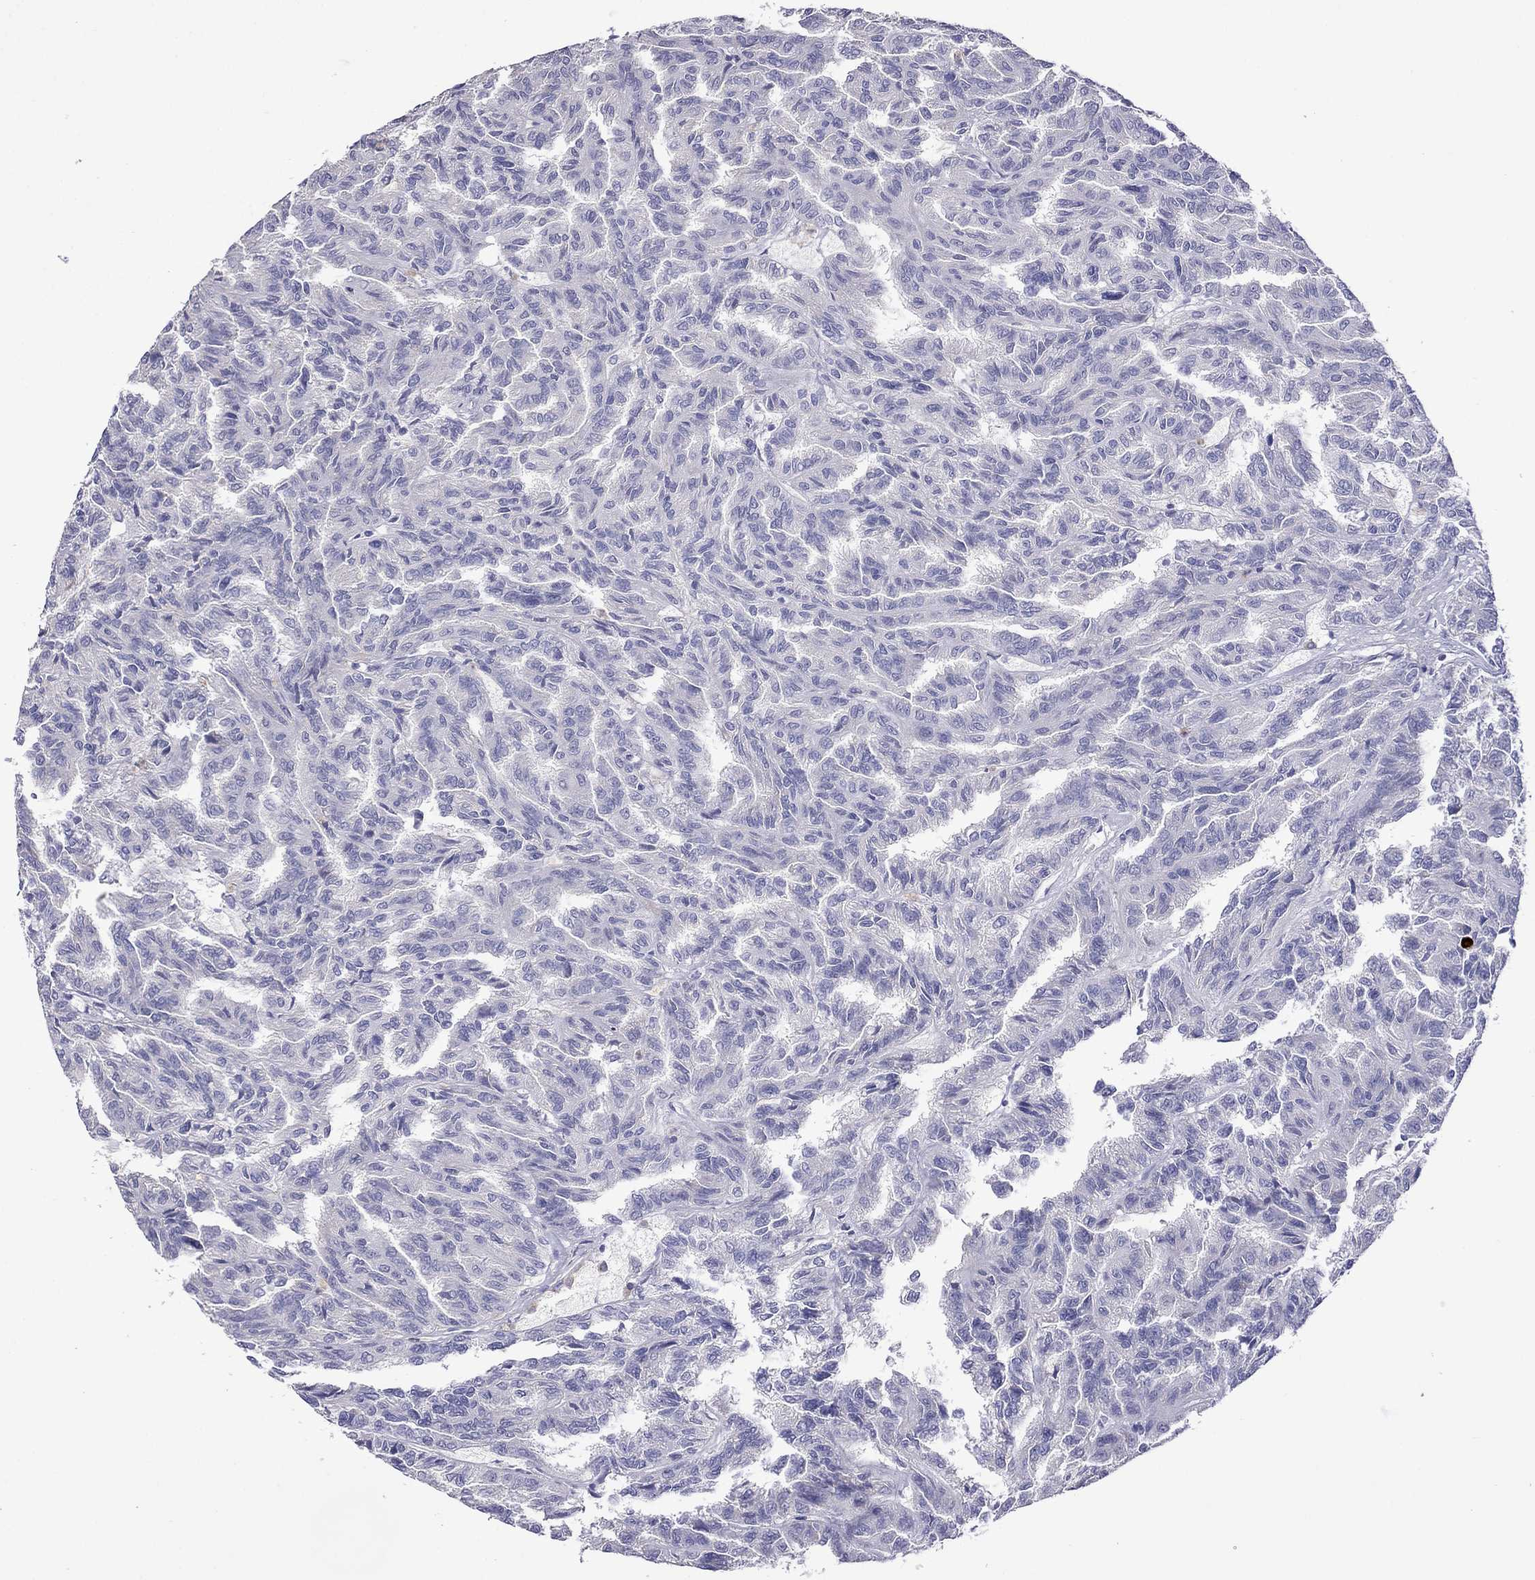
{"staining": {"intensity": "negative", "quantity": "none", "location": "none"}, "tissue": "renal cancer", "cell_type": "Tumor cells", "image_type": "cancer", "snomed": [{"axis": "morphology", "description": "Adenocarcinoma, NOS"}, {"axis": "topography", "description": "Kidney"}], "caption": "Immunohistochemical staining of renal adenocarcinoma shows no significant positivity in tumor cells.", "gene": "STAR", "patient": {"sex": "male", "age": 79}}